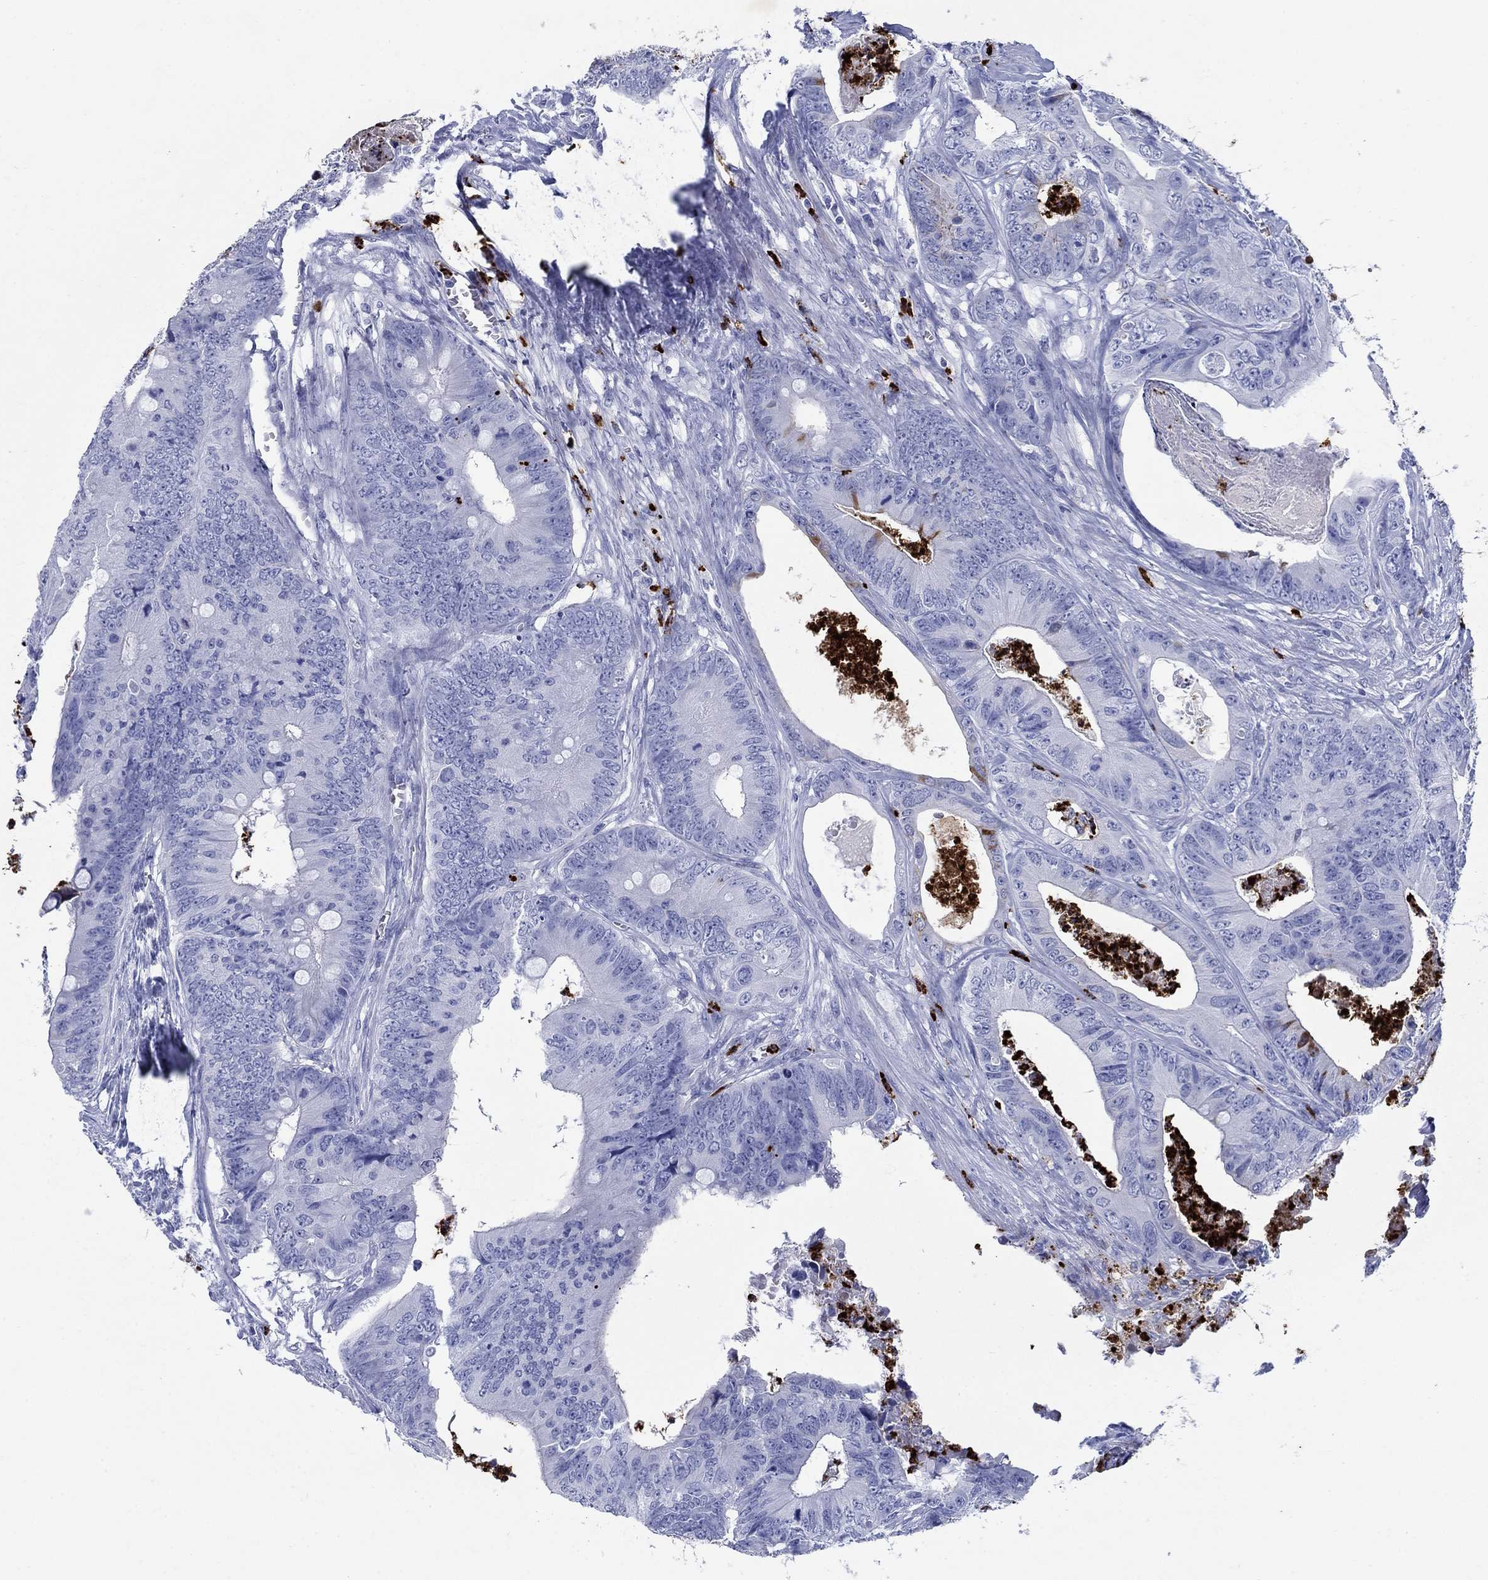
{"staining": {"intensity": "negative", "quantity": "none", "location": "none"}, "tissue": "colorectal cancer", "cell_type": "Tumor cells", "image_type": "cancer", "snomed": [{"axis": "morphology", "description": "Adenocarcinoma, NOS"}, {"axis": "topography", "description": "Colon"}], "caption": "Photomicrograph shows no protein positivity in tumor cells of adenocarcinoma (colorectal) tissue.", "gene": "AZU1", "patient": {"sex": "male", "age": 84}}